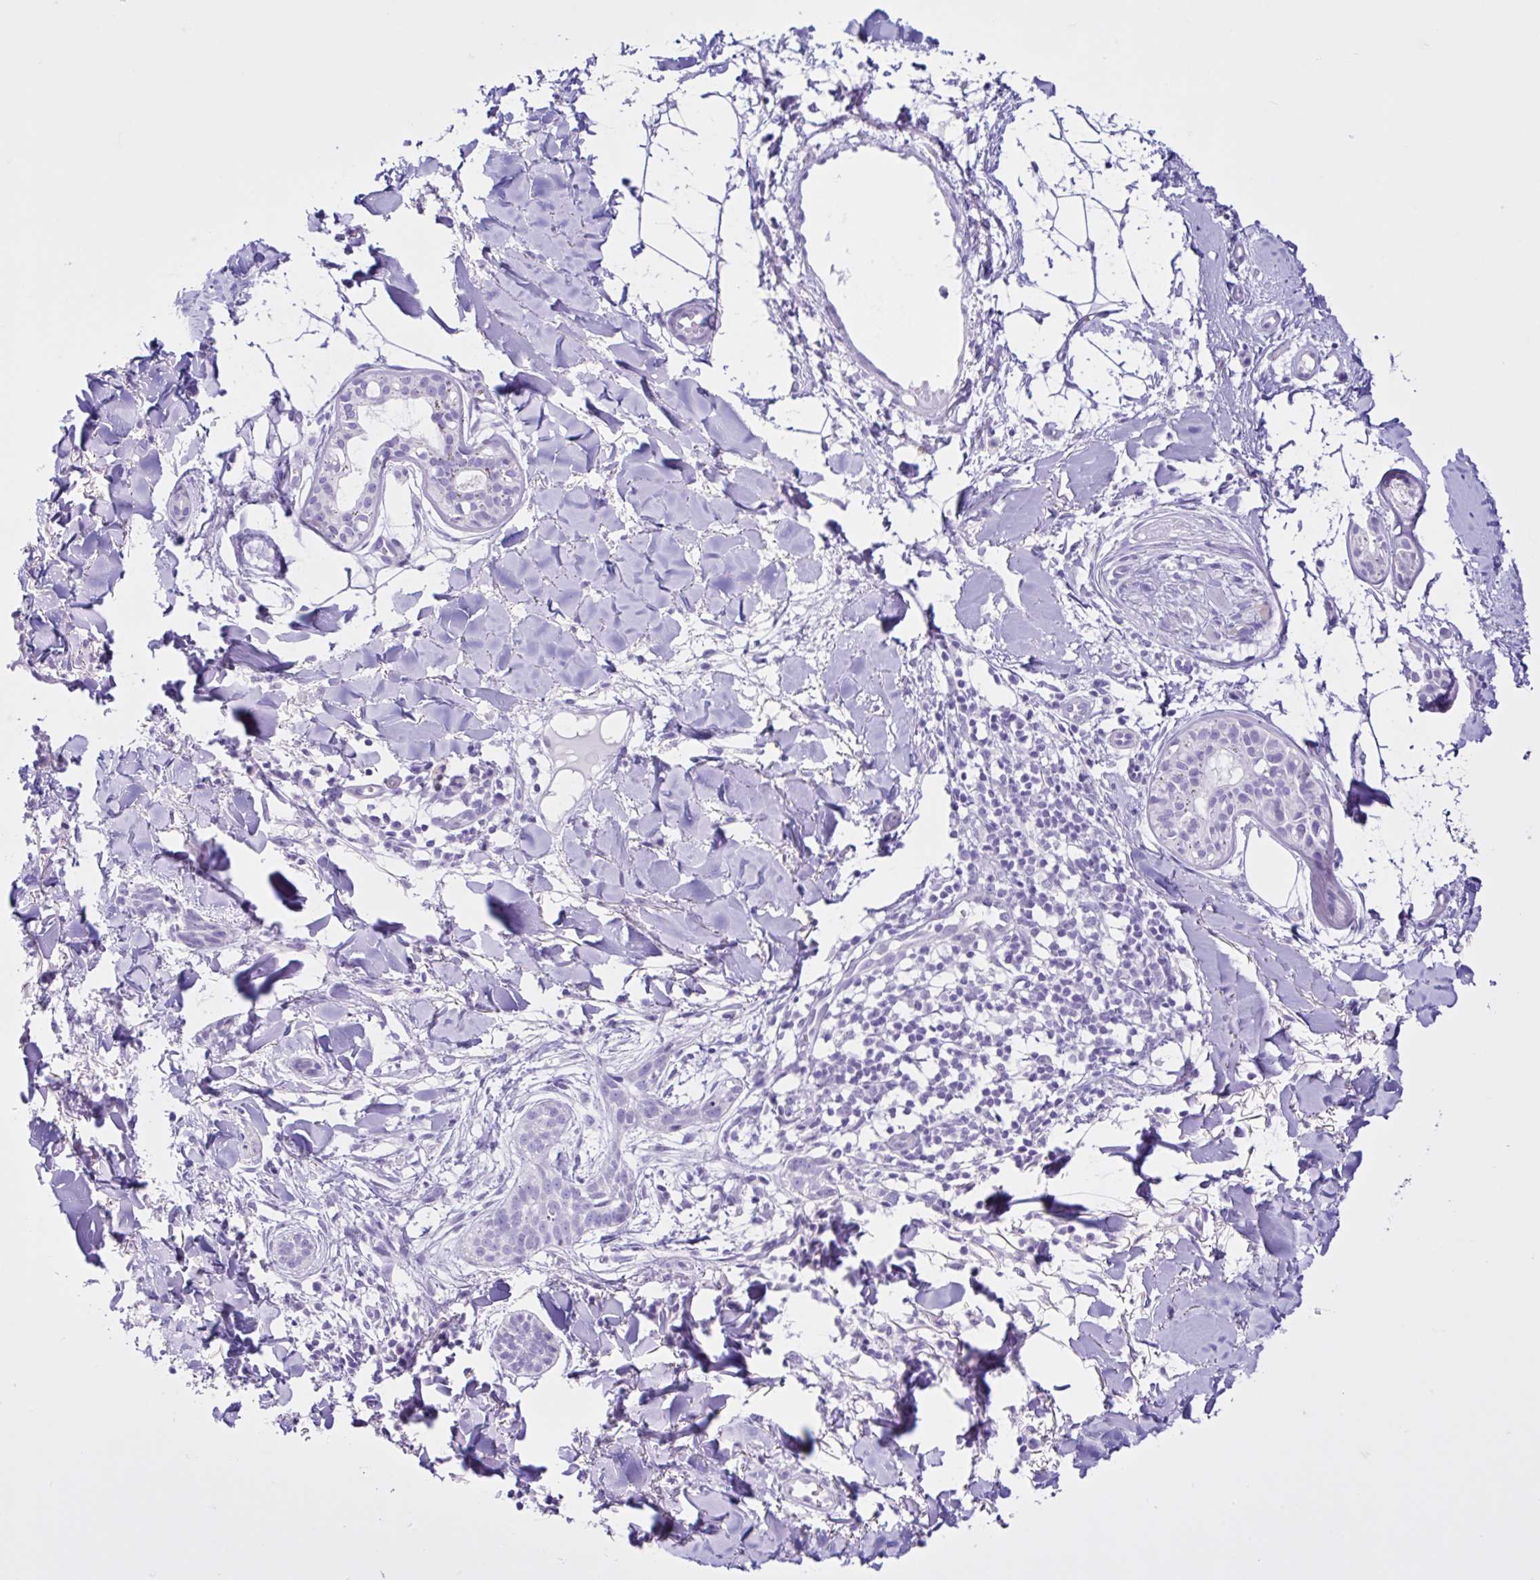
{"staining": {"intensity": "negative", "quantity": "none", "location": "none"}, "tissue": "skin cancer", "cell_type": "Tumor cells", "image_type": "cancer", "snomed": [{"axis": "morphology", "description": "Basal cell carcinoma"}, {"axis": "topography", "description": "Skin"}], "caption": "A micrograph of human skin basal cell carcinoma is negative for staining in tumor cells.", "gene": "CYP19A1", "patient": {"sex": "male", "age": 52}}